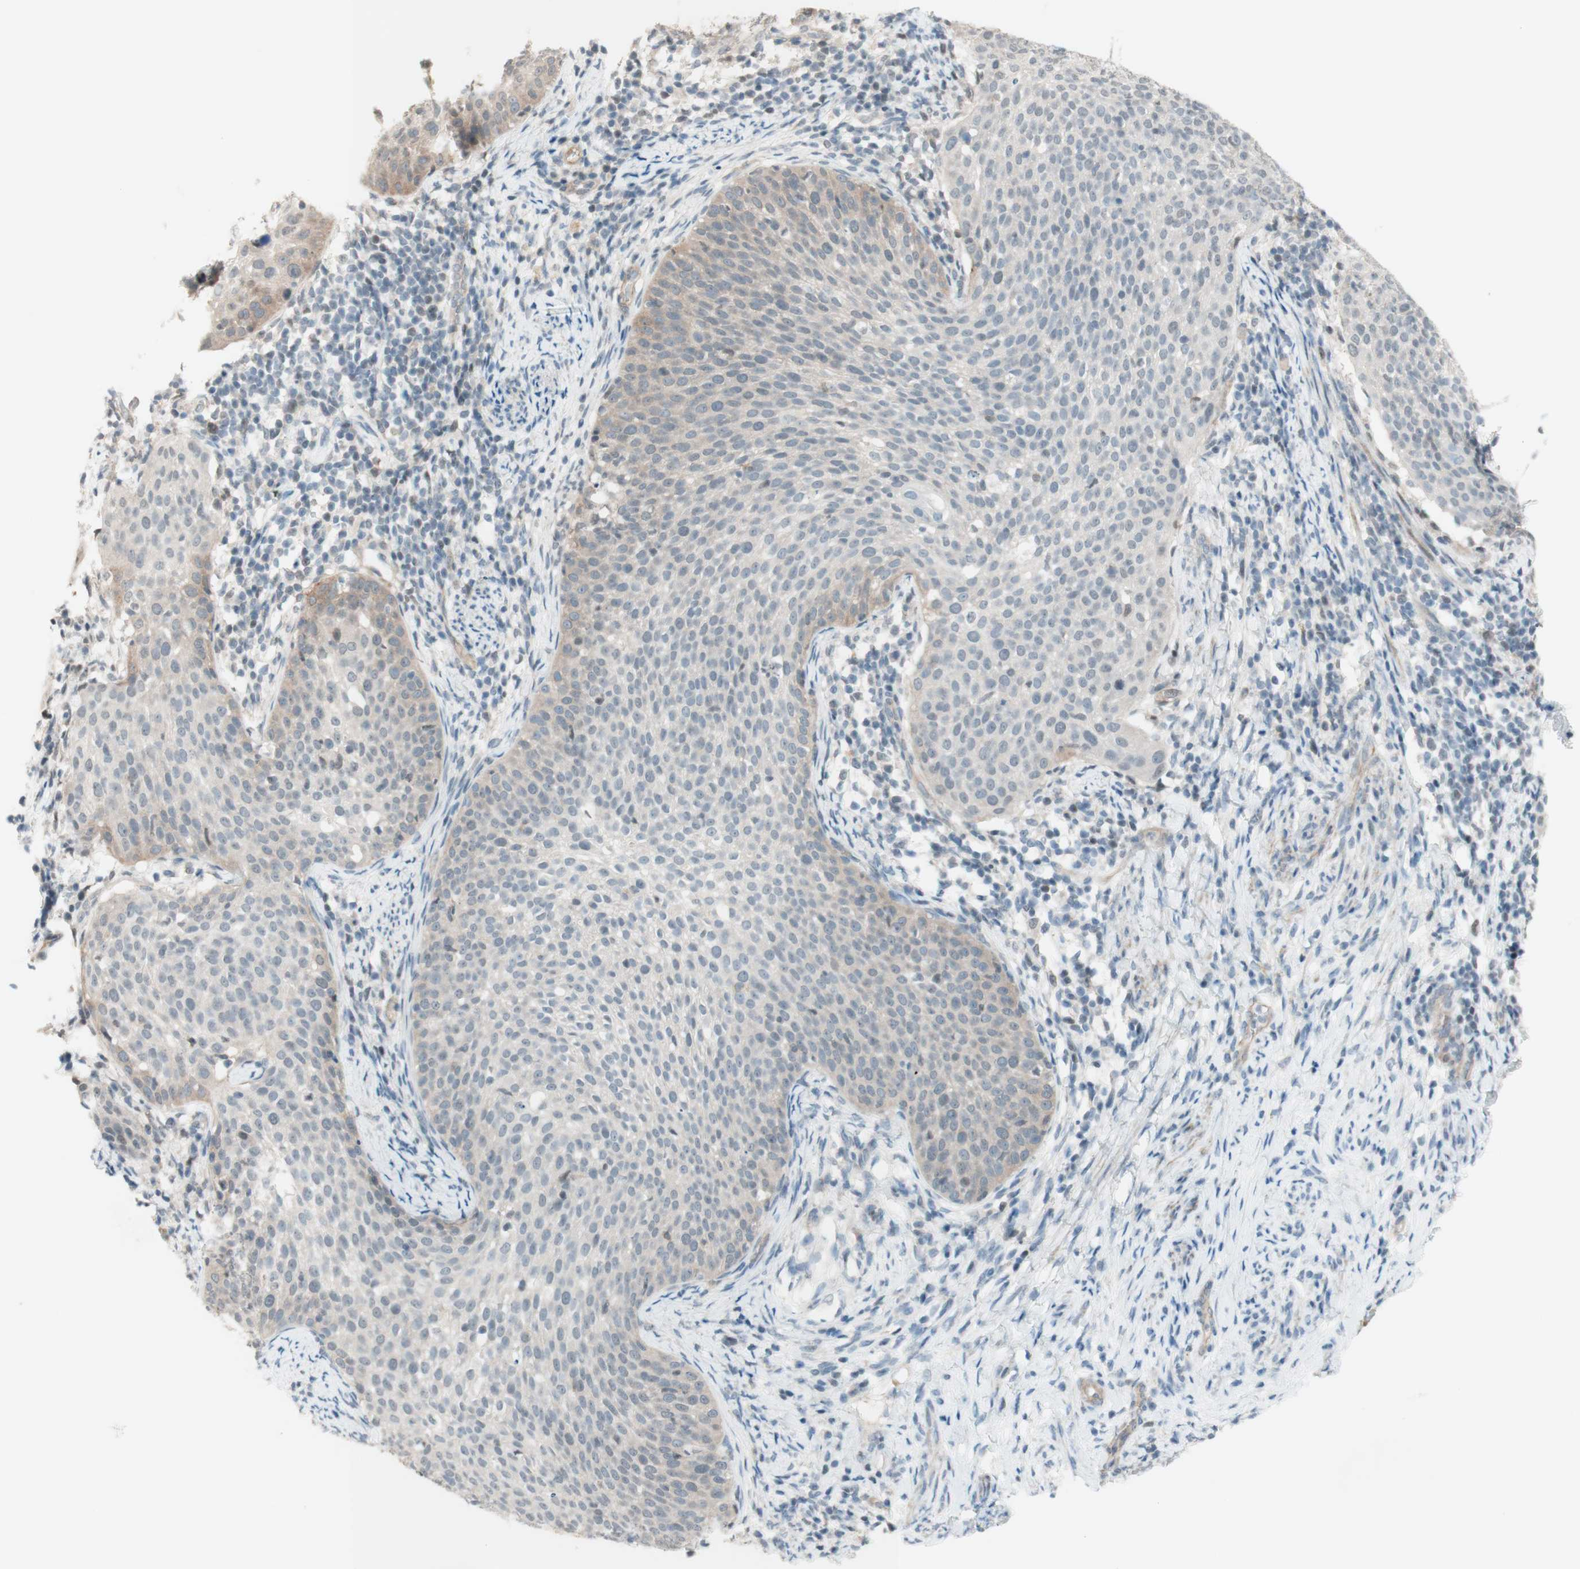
{"staining": {"intensity": "weak", "quantity": "<25%", "location": "cytoplasmic/membranous"}, "tissue": "cervical cancer", "cell_type": "Tumor cells", "image_type": "cancer", "snomed": [{"axis": "morphology", "description": "Squamous cell carcinoma, NOS"}, {"axis": "topography", "description": "Cervix"}], "caption": "High power microscopy image of an immunohistochemistry histopathology image of cervical cancer (squamous cell carcinoma), revealing no significant expression in tumor cells.", "gene": "JPH1", "patient": {"sex": "female", "age": 51}}